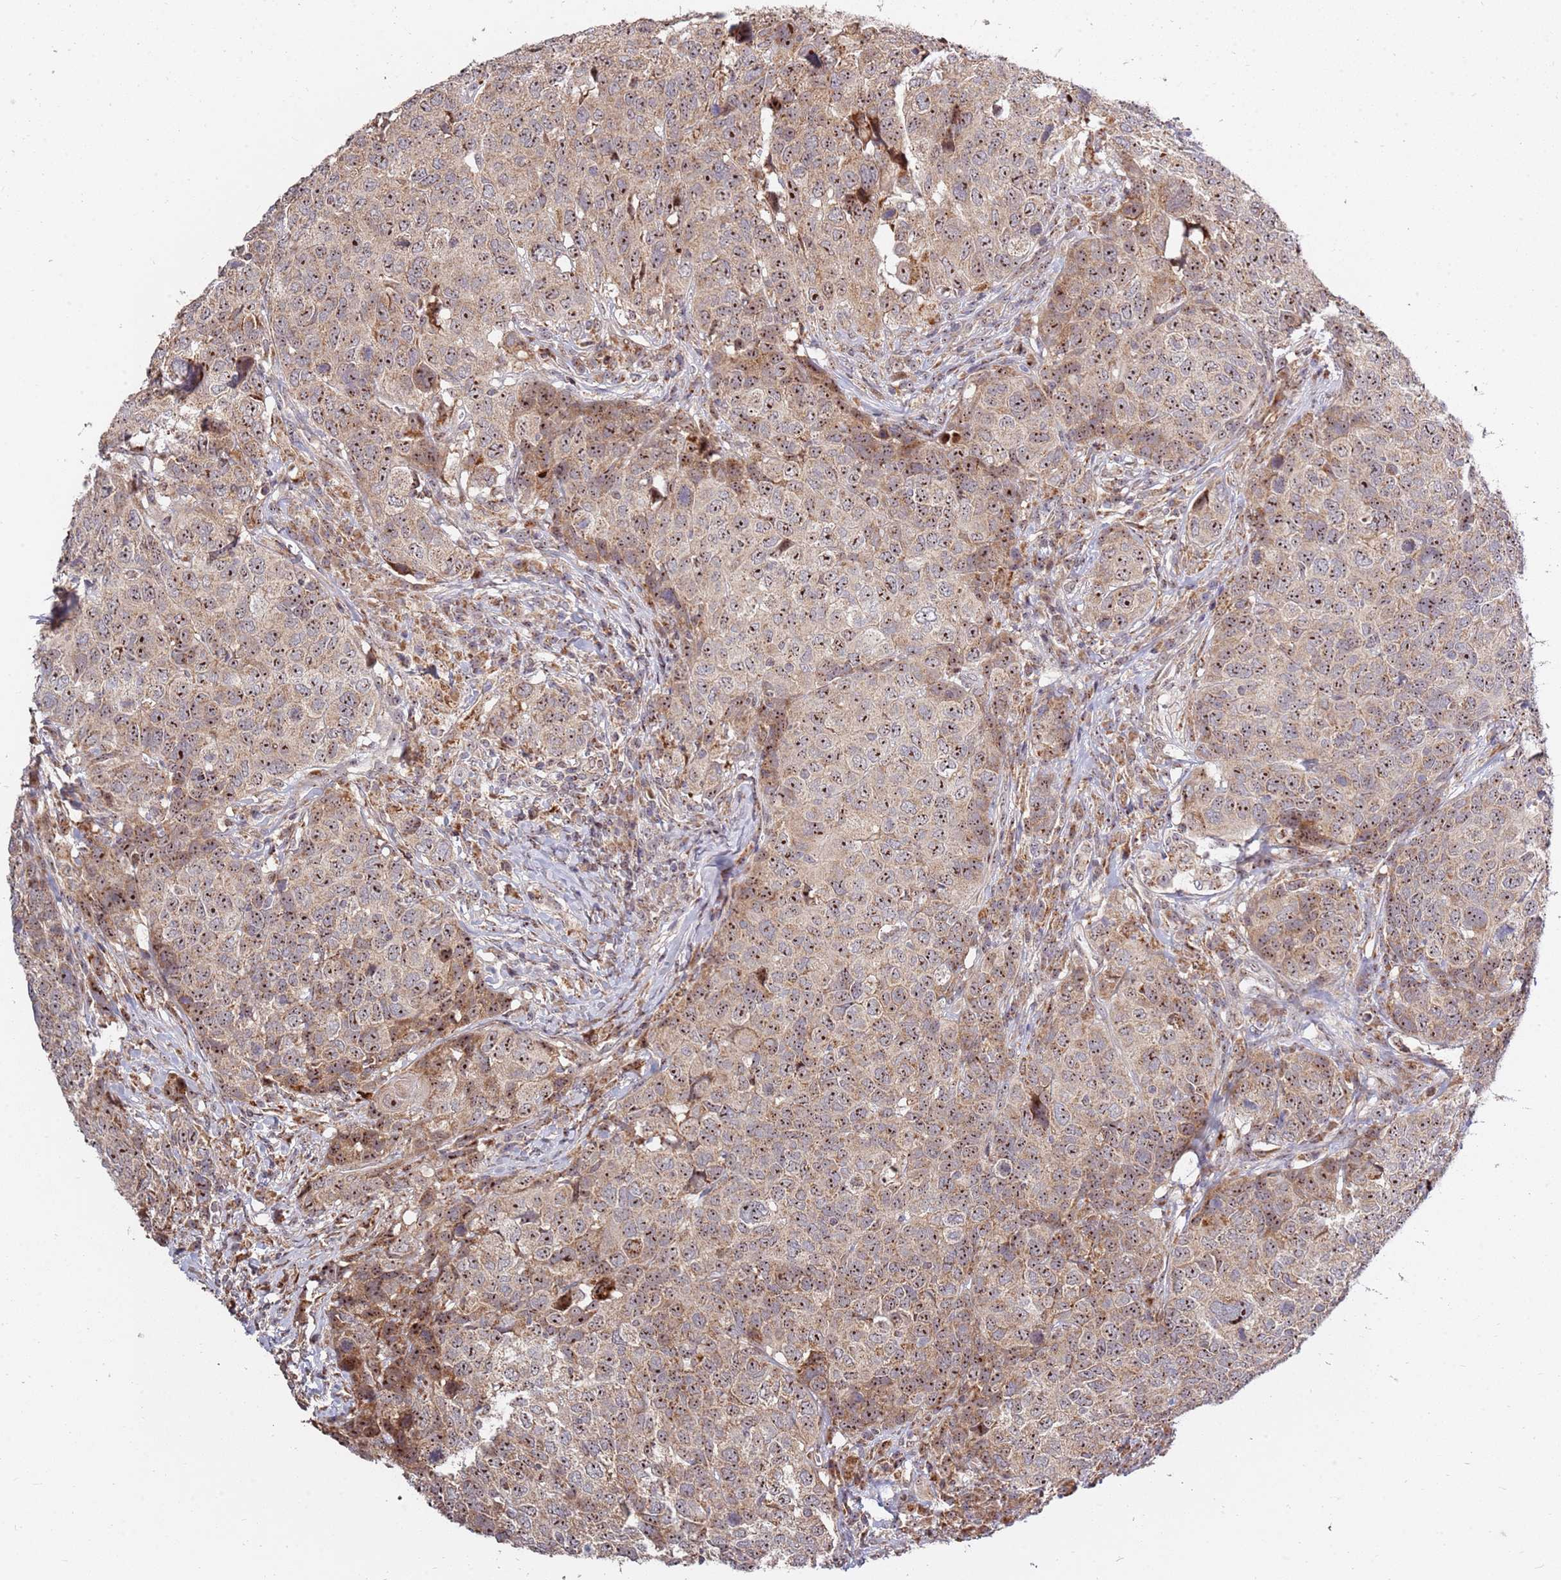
{"staining": {"intensity": "moderate", "quantity": ">75%", "location": "cytoplasmic/membranous,nuclear"}, "tissue": "head and neck cancer", "cell_type": "Tumor cells", "image_type": "cancer", "snomed": [{"axis": "morphology", "description": "Squamous cell carcinoma, NOS"}, {"axis": "topography", "description": "Head-Neck"}], "caption": "Immunohistochemistry (IHC) micrograph of human head and neck squamous cell carcinoma stained for a protein (brown), which displays medium levels of moderate cytoplasmic/membranous and nuclear expression in approximately >75% of tumor cells.", "gene": "KIF25", "patient": {"sex": "male", "age": 66}}